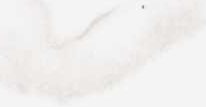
{"staining": {"intensity": "strong", "quantity": "25%-75%", "location": "cytoplasmic/membranous"}, "tissue": "cervix", "cell_type": "Glandular cells", "image_type": "normal", "snomed": [{"axis": "morphology", "description": "Normal tissue, NOS"}, {"axis": "topography", "description": "Cervix"}], "caption": "Brown immunohistochemical staining in unremarkable cervix shows strong cytoplasmic/membranous positivity in about 25%-75% of glandular cells. The protein of interest is shown in brown color, while the nuclei are stained blue.", "gene": "GPR160", "patient": {"sex": "female", "age": 55}}